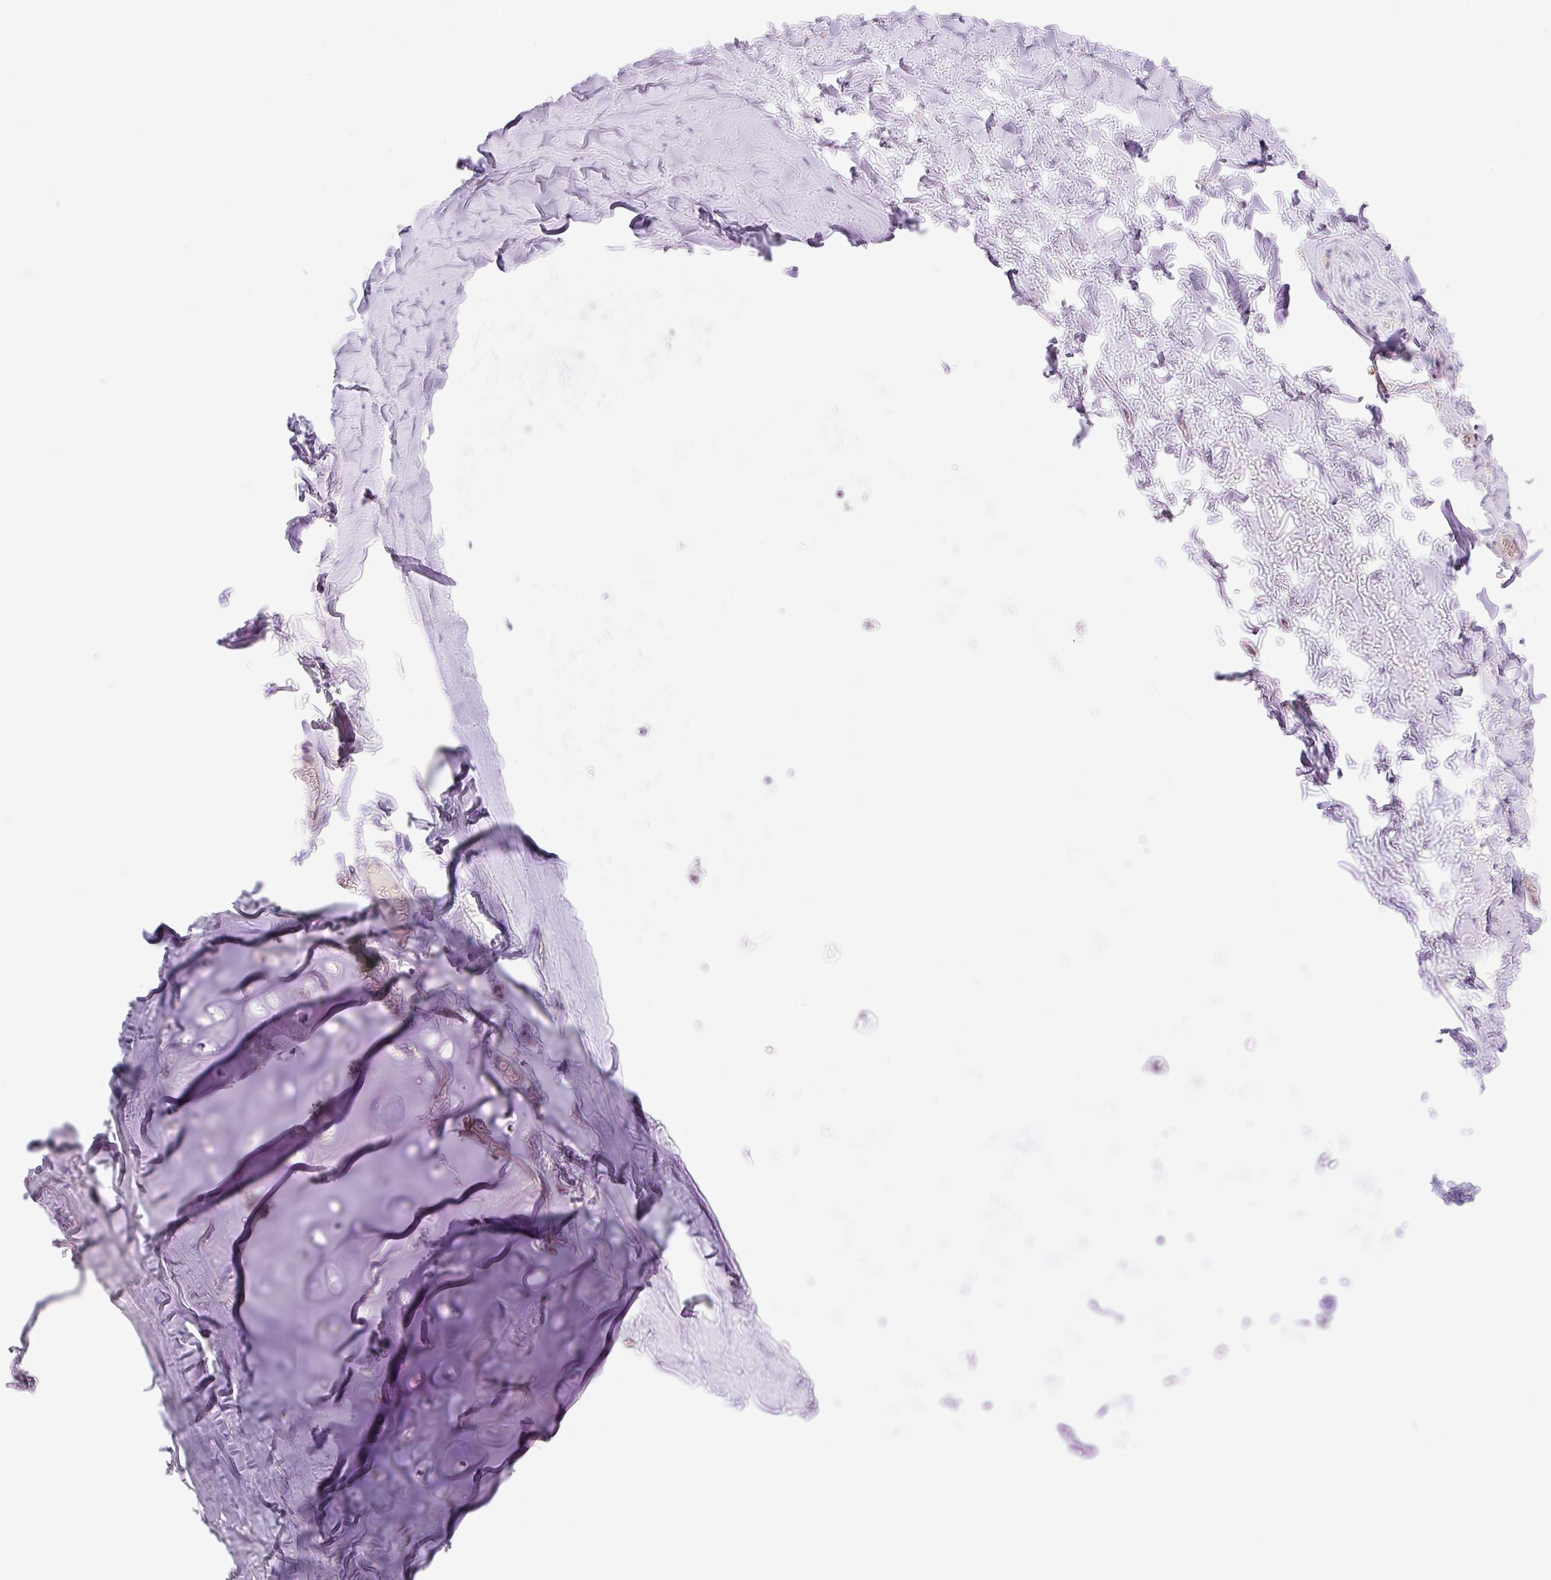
{"staining": {"intensity": "negative", "quantity": "none", "location": "none"}, "tissue": "soft tissue", "cell_type": "Chondrocytes", "image_type": "normal", "snomed": [{"axis": "morphology", "description": "Normal tissue, NOS"}, {"axis": "topography", "description": "Cartilage tissue"}, {"axis": "topography", "description": "Bronchus"}, {"axis": "topography", "description": "Peripheral nerve tissue"}], "caption": "Immunohistochemical staining of normal human soft tissue demonstrates no significant positivity in chondrocytes.", "gene": "ESAM", "patient": {"sex": "male", "age": 67}}